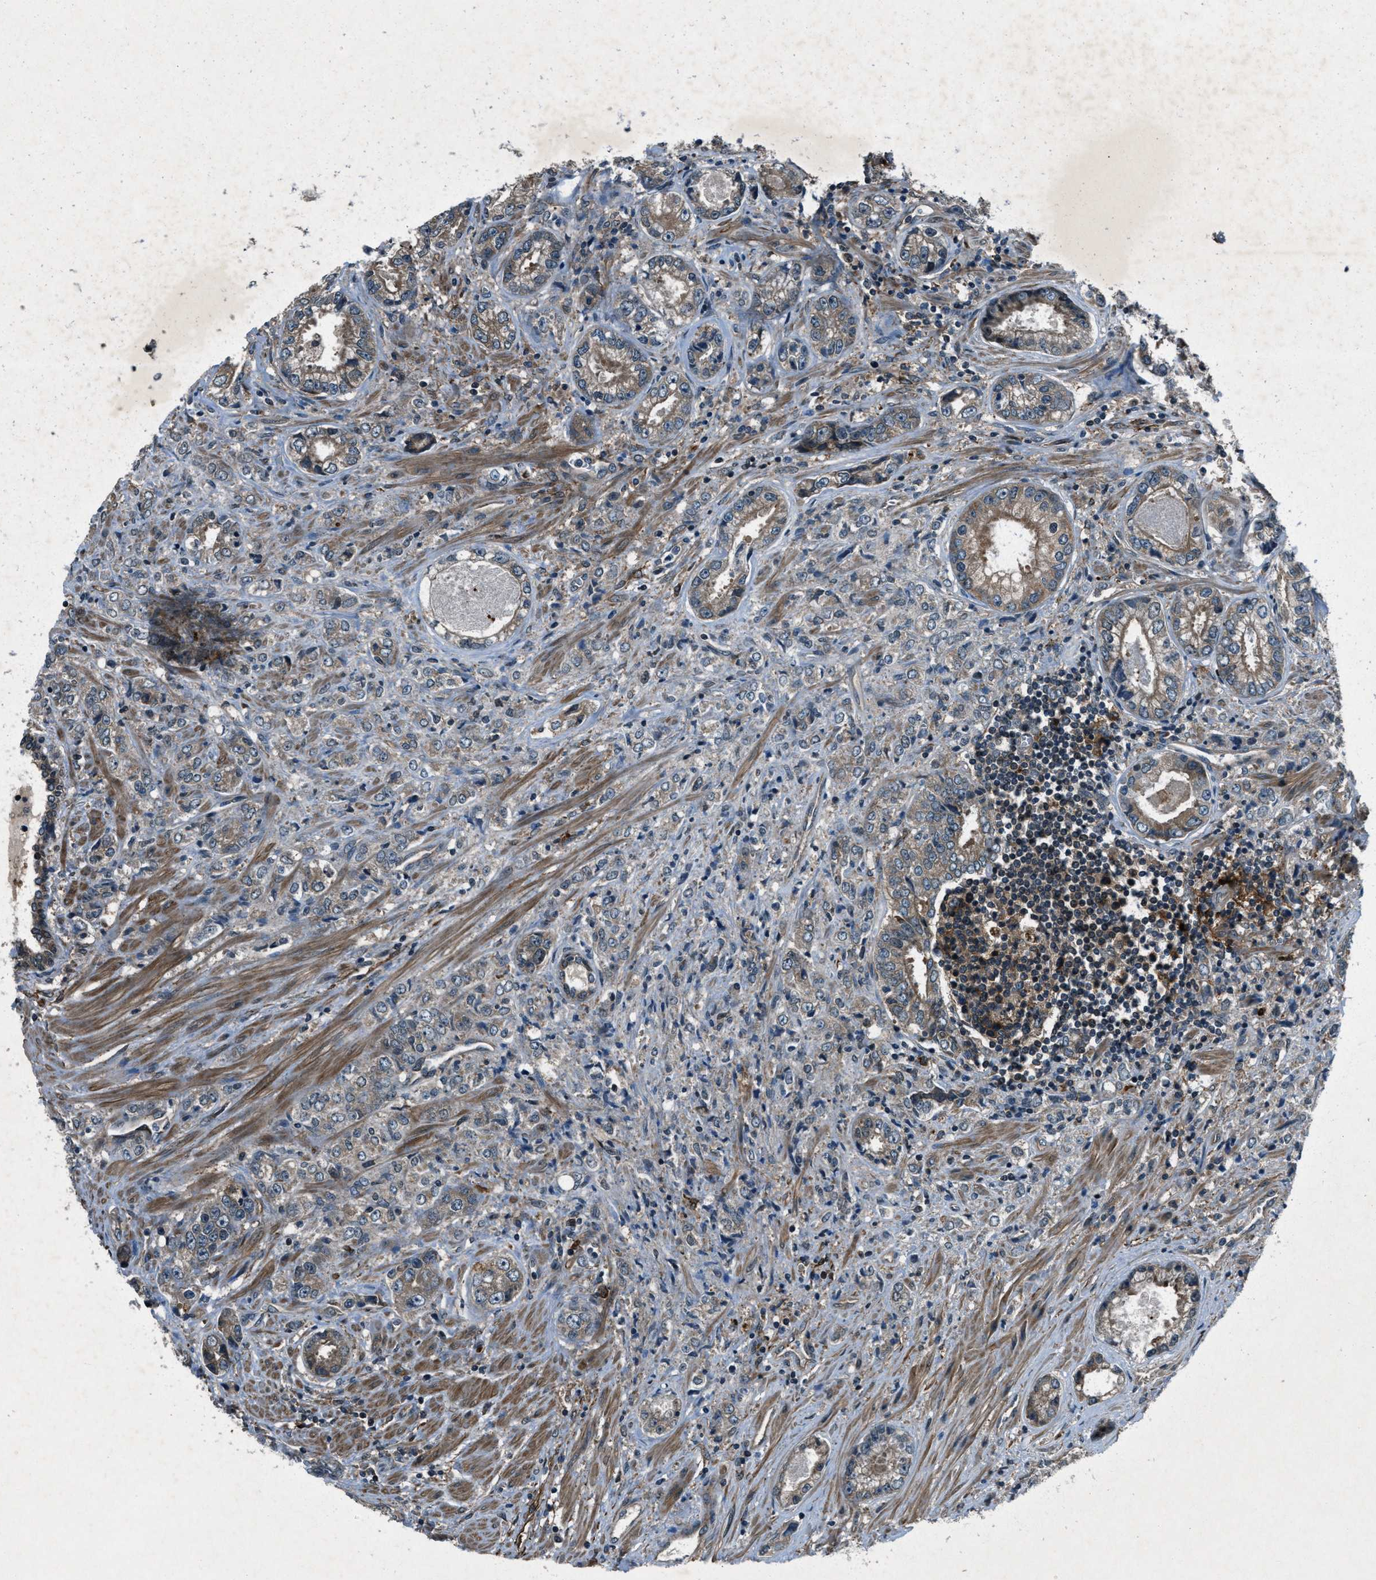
{"staining": {"intensity": "moderate", "quantity": "25%-75%", "location": "cytoplasmic/membranous"}, "tissue": "prostate cancer", "cell_type": "Tumor cells", "image_type": "cancer", "snomed": [{"axis": "morphology", "description": "Adenocarcinoma, High grade"}, {"axis": "topography", "description": "Prostate"}], "caption": "Tumor cells reveal moderate cytoplasmic/membranous staining in approximately 25%-75% of cells in prostate cancer.", "gene": "EPSTI1", "patient": {"sex": "male", "age": 61}}